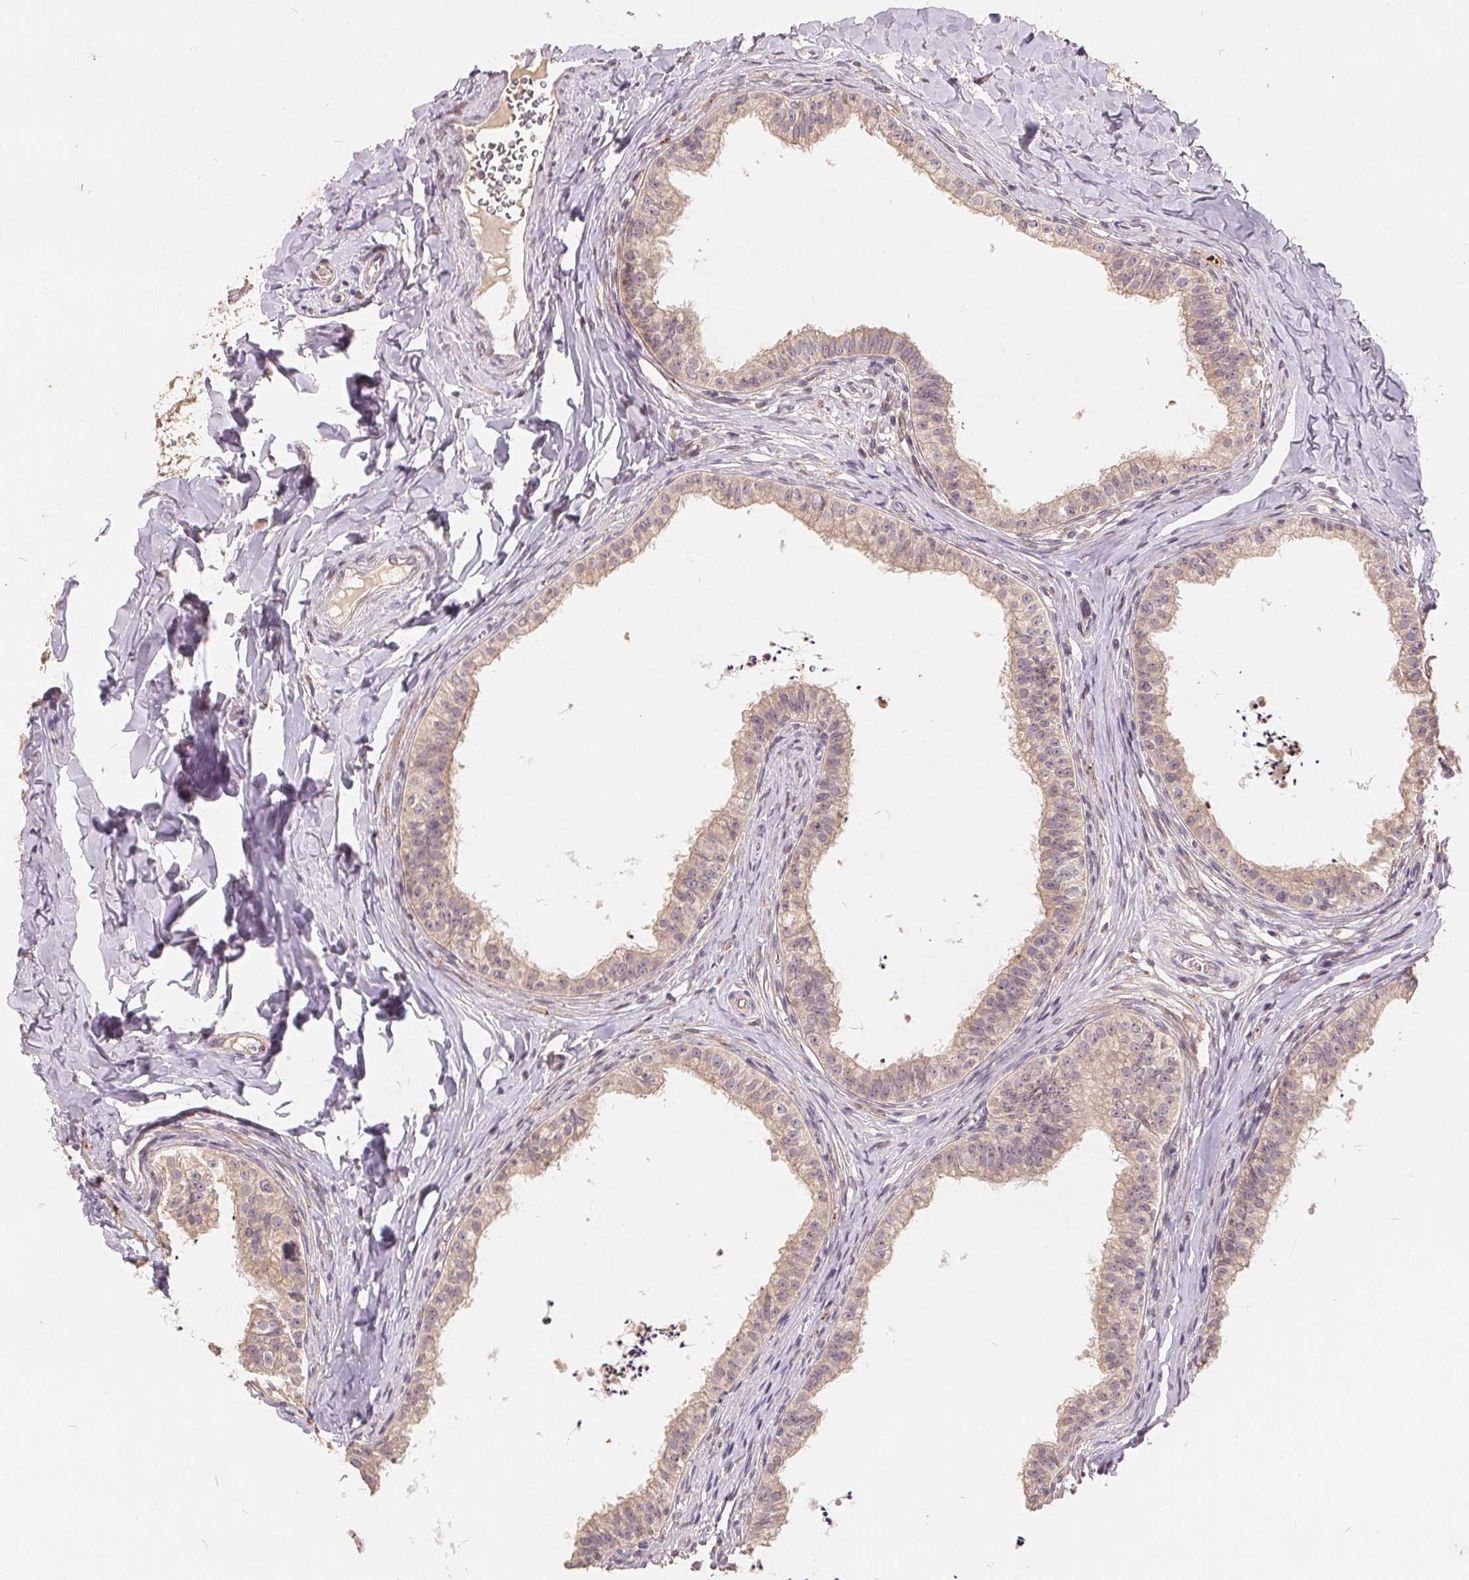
{"staining": {"intensity": "weak", "quantity": "25%-75%", "location": "cytoplasmic/membranous"}, "tissue": "epididymis", "cell_type": "Glandular cells", "image_type": "normal", "snomed": [{"axis": "morphology", "description": "Normal tissue, NOS"}, {"axis": "topography", "description": "Epididymis"}], "caption": "Brown immunohistochemical staining in benign epididymis shows weak cytoplasmic/membranous staining in about 25%-75% of glandular cells. Using DAB (3,3'-diaminobenzidine) (brown) and hematoxylin (blue) stains, captured at high magnification using brightfield microscopy.", "gene": "CDIPT", "patient": {"sex": "male", "age": 24}}